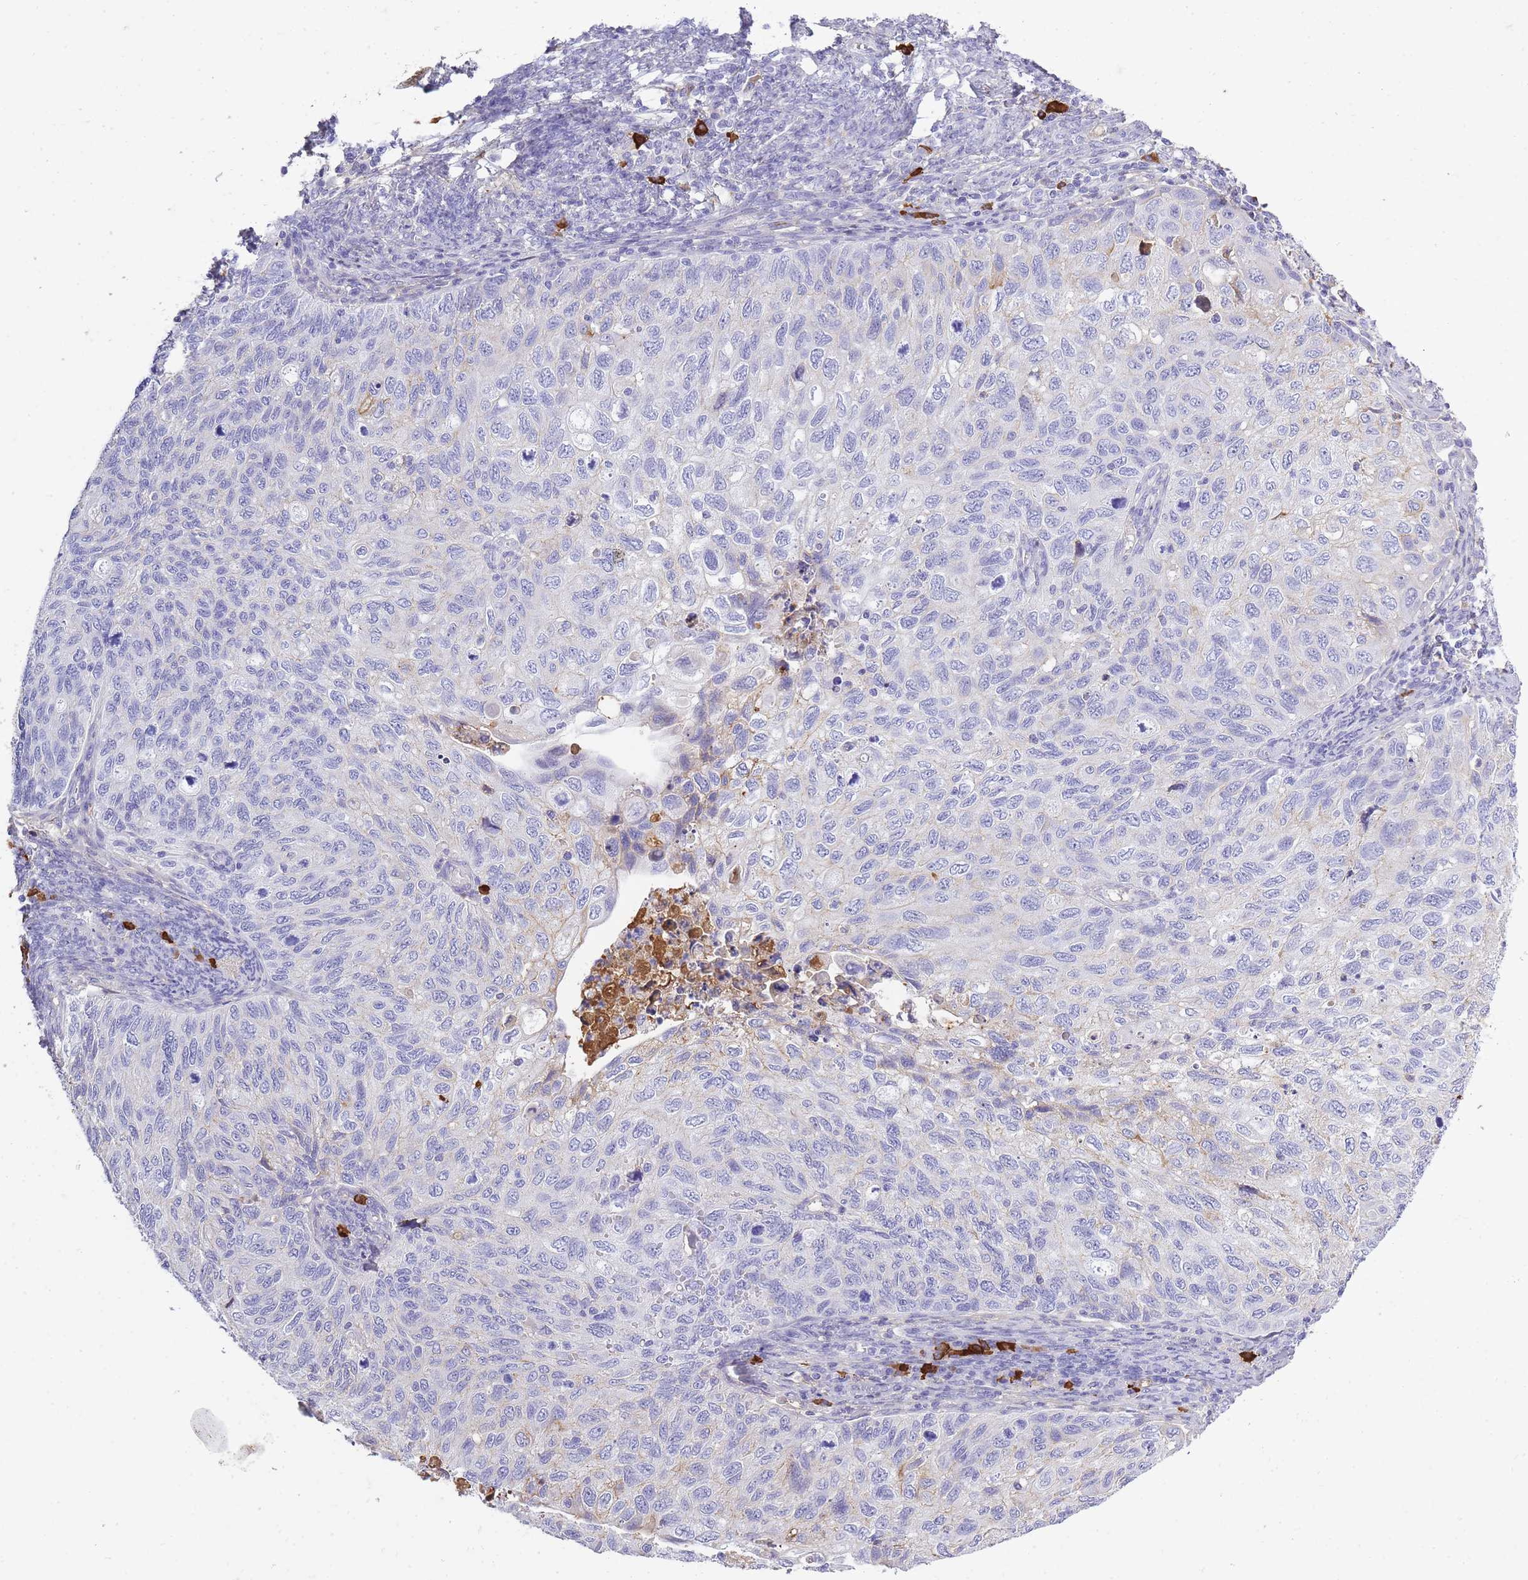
{"staining": {"intensity": "negative", "quantity": "none", "location": "none"}, "tissue": "cervical cancer", "cell_type": "Tumor cells", "image_type": "cancer", "snomed": [{"axis": "morphology", "description": "Squamous cell carcinoma, NOS"}, {"axis": "topography", "description": "Cervix"}], "caption": "High magnification brightfield microscopy of squamous cell carcinoma (cervical) stained with DAB (3,3'-diaminobenzidine) (brown) and counterstained with hematoxylin (blue): tumor cells show no significant staining.", "gene": "IGKV1D-42", "patient": {"sex": "female", "age": 70}}